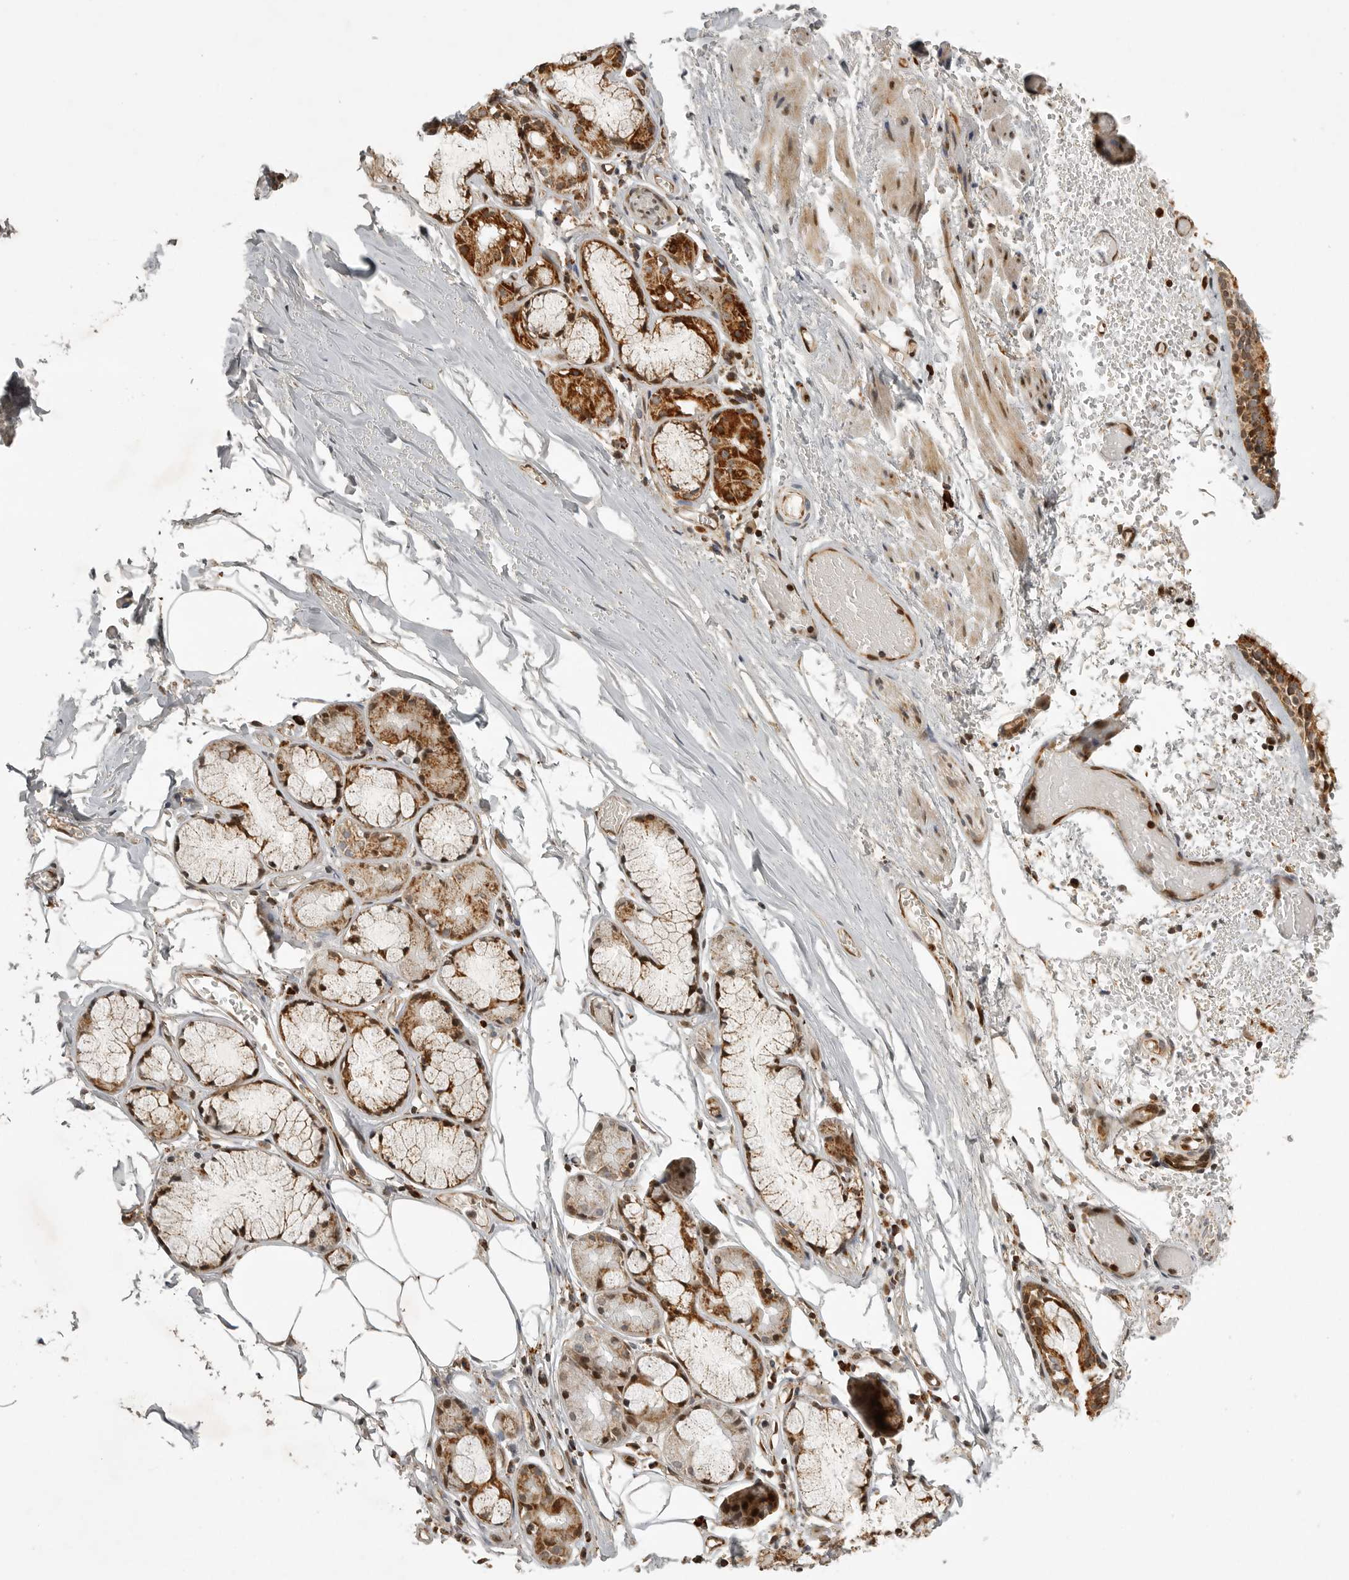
{"staining": {"intensity": "moderate", "quantity": ">75%", "location": "cytoplasmic/membranous"}, "tissue": "bronchus", "cell_type": "Respiratory epithelial cells", "image_type": "normal", "snomed": [{"axis": "morphology", "description": "Normal tissue, NOS"}, {"axis": "topography", "description": "Bronchus"}, {"axis": "topography", "description": "Lung"}], "caption": "Immunohistochemistry (IHC) (DAB (3,3'-diaminobenzidine)) staining of benign human bronchus reveals moderate cytoplasmic/membranous protein expression in approximately >75% of respiratory epithelial cells. (DAB IHC with brightfield microscopy, high magnification).", "gene": "NARS2", "patient": {"sex": "male", "age": 56}}